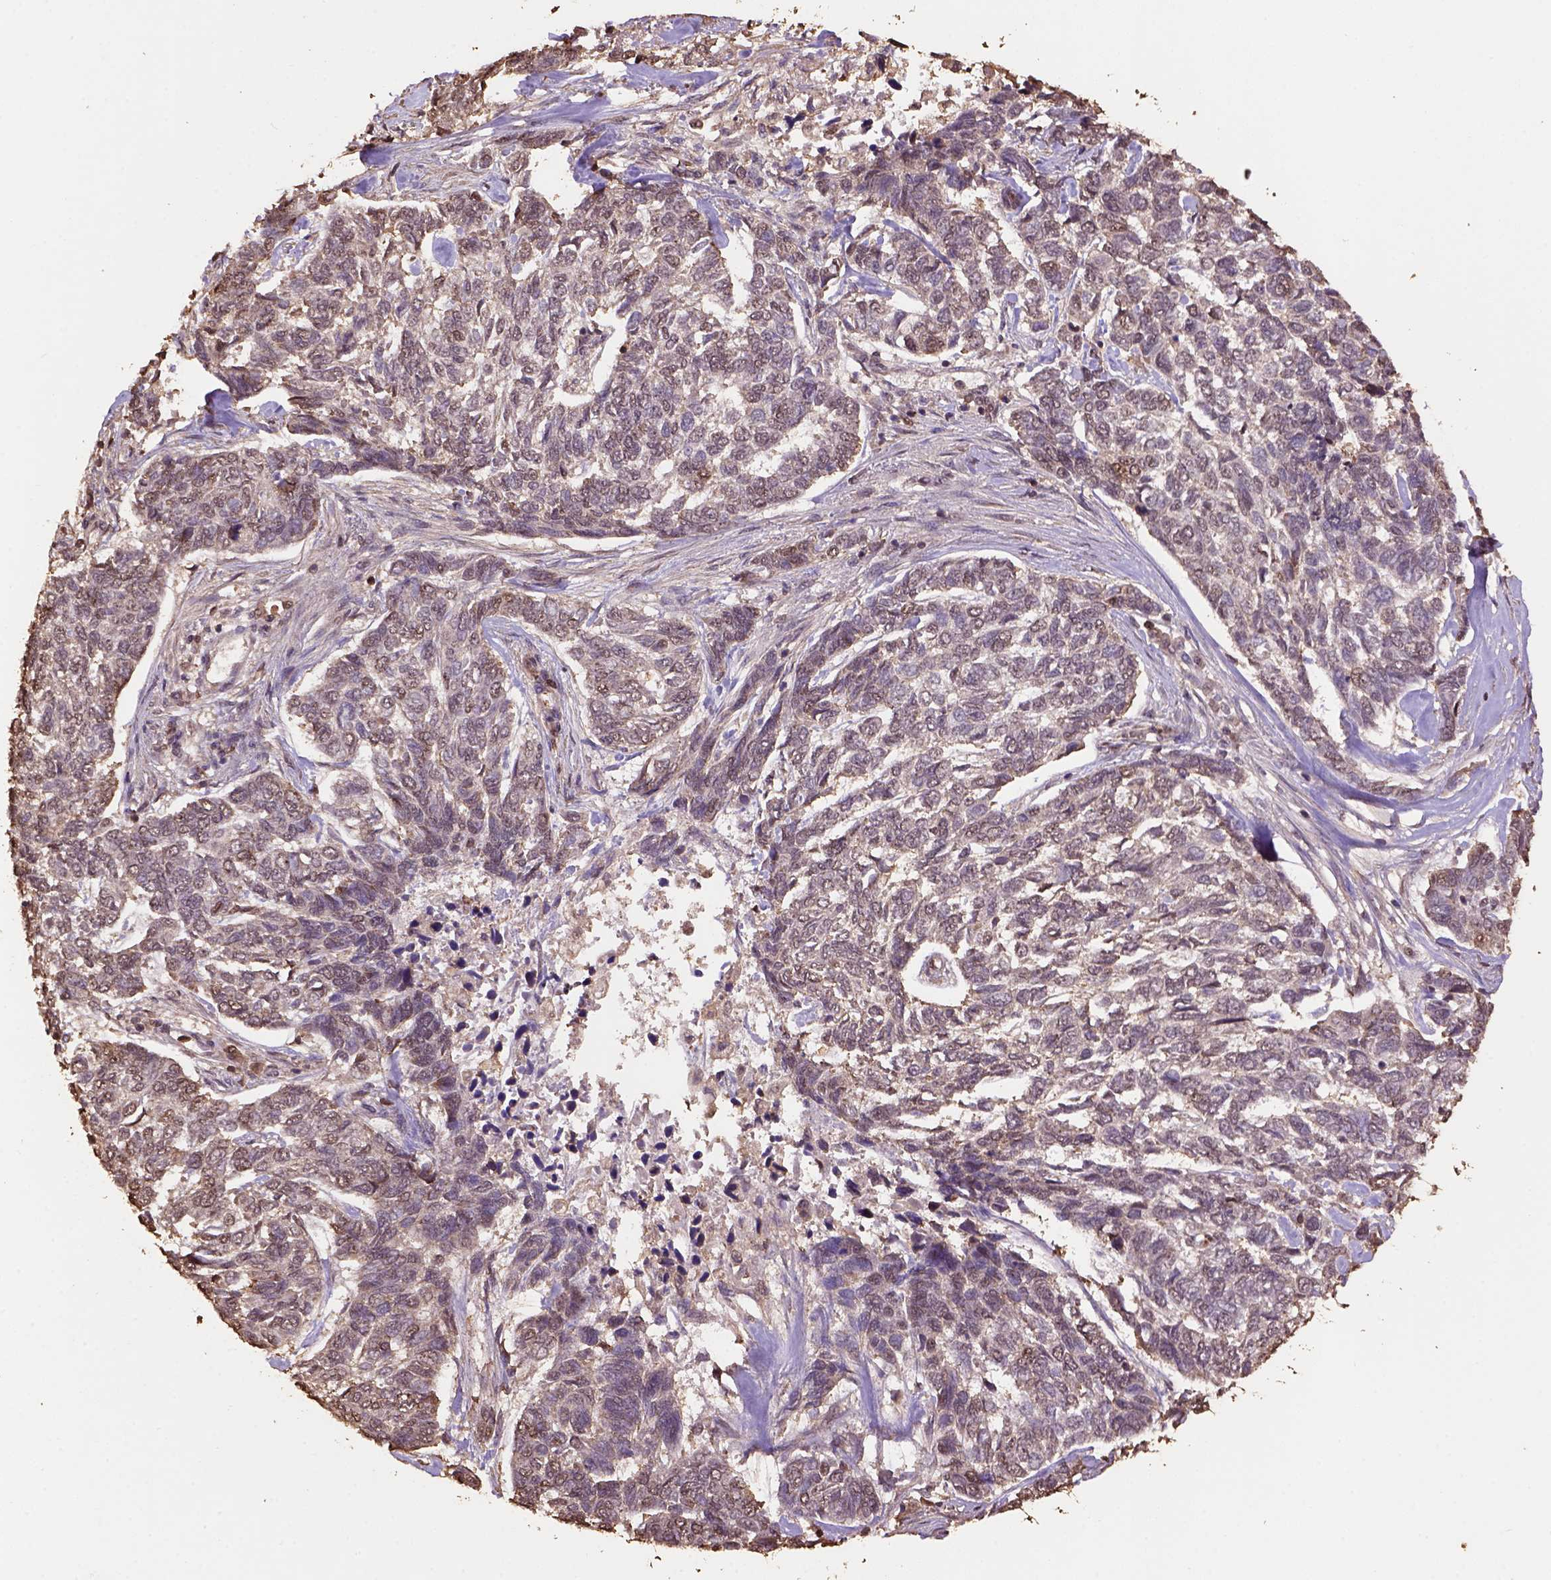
{"staining": {"intensity": "weak", "quantity": "25%-75%", "location": "nuclear"}, "tissue": "skin cancer", "cell_type": "Tumor cells", "image_type": "cancer", "snomed": [{"axis": "morphology", "description": "Basal cell carcinoma"}, {"axis": "topography", "description": "Skin"}], "caption": "DAB (3,3'-diaminobenzidine) immunohistochemical staining of skin basal cell carcinoma demonstrates weak nuclear protein positivity in about 25%-75% of tumor cells.", "gene": "CSTF2T", "patient": {"sex": "female", "age": 65}}